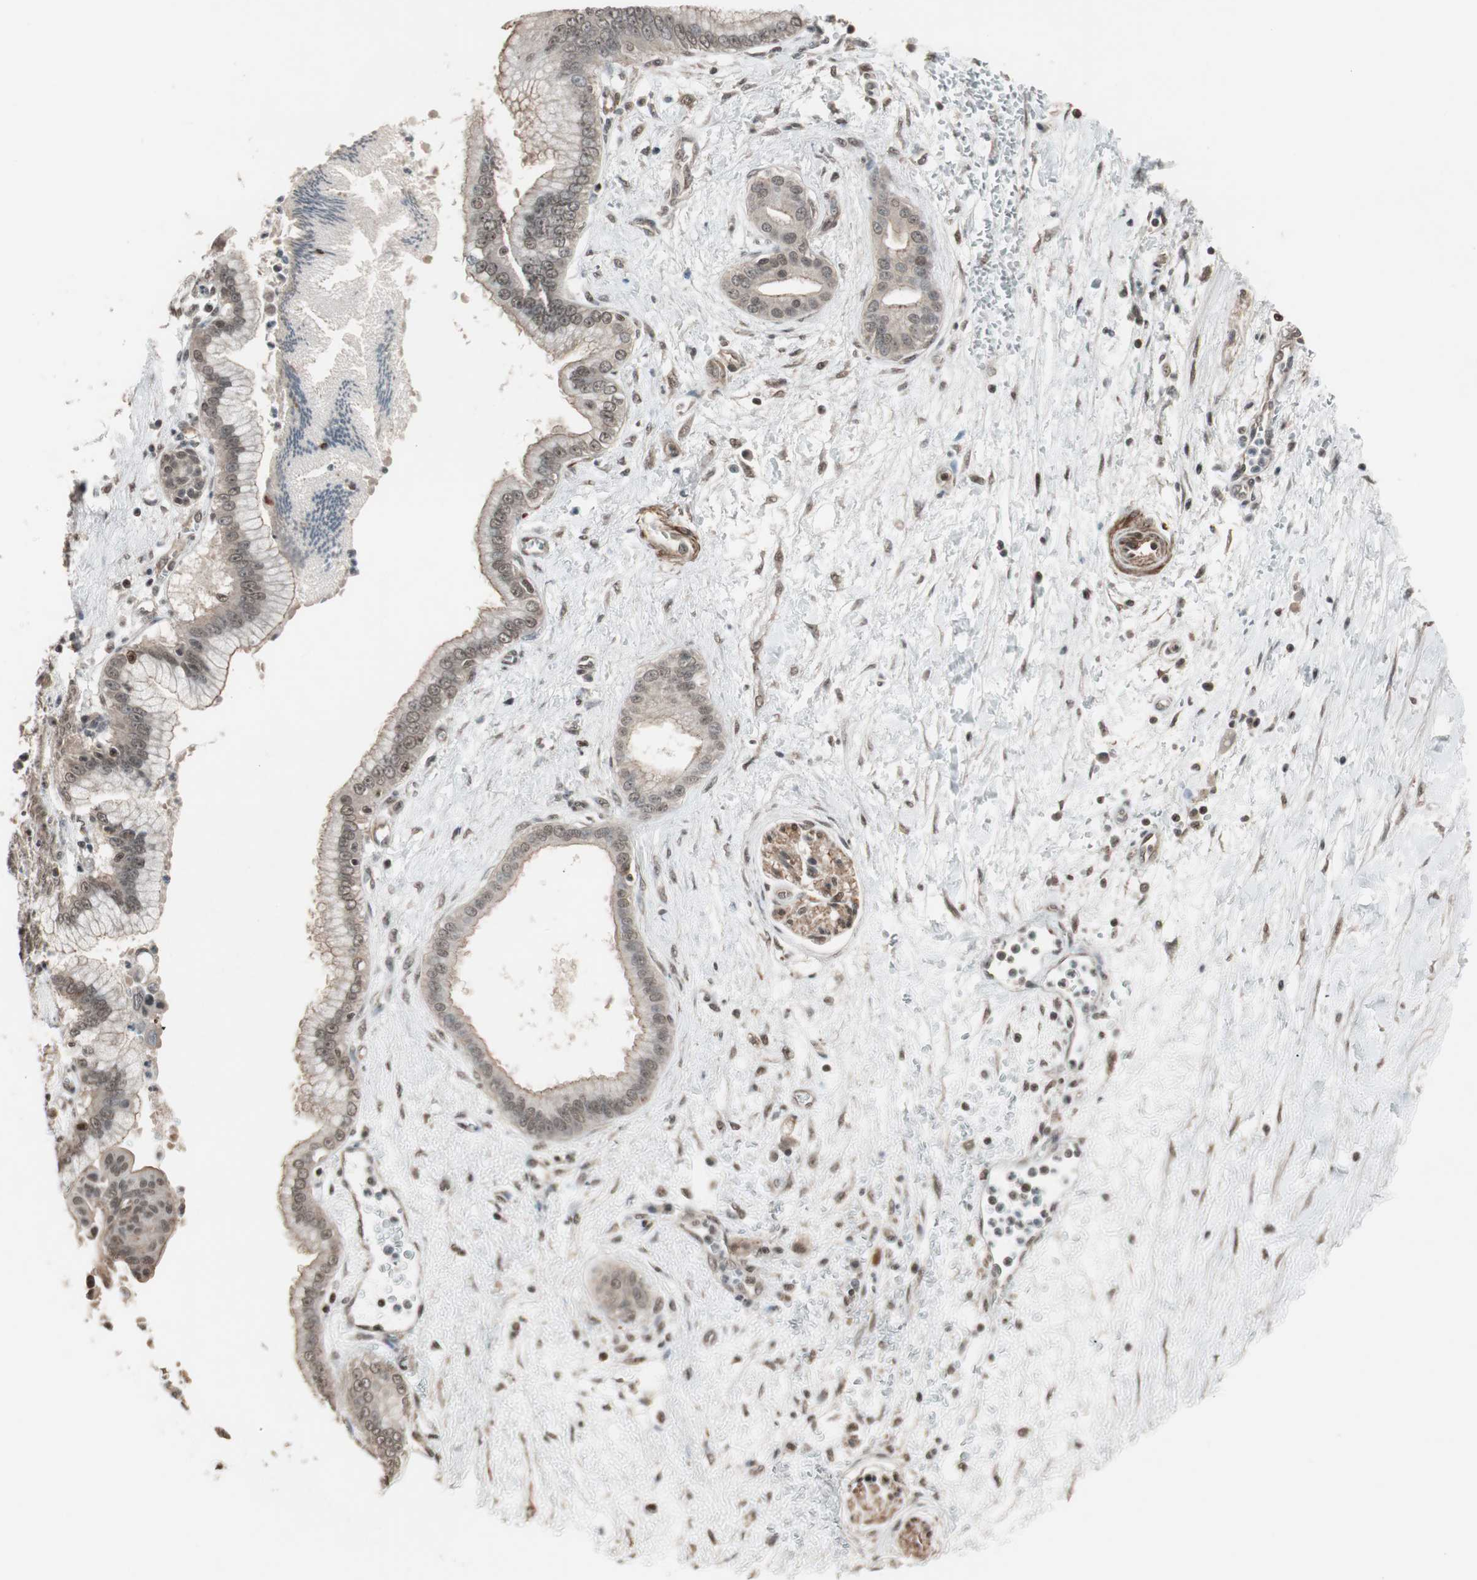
{"staining": {"intensity": "weak", "quantity": "25%-75%", "location": "cytoplasmic/membranous,nuclear"}, "tissue": "pancreatic cancer", "cell_type": "Tumor cells", "image_type": "cancer", "snomed": [{"axis": "morphology", "description": "Adenocarcinoma, NOS"}, {"axis": "topography", "description": "Pancreas"}], "caption": "High-magnification brightfield microscopy of pancreatic adenocarcinoma stained with DAB (3,3'-diaminobenzidine) (brown) and counterstained with hematoxylin (blue). tumor cells exhibit weak cytoplasmic/membranous and nuclear staining is identified in about25%-75% of cells.", "gene": "DRAP1", "patient": {"sex": "male", "age": 59}}